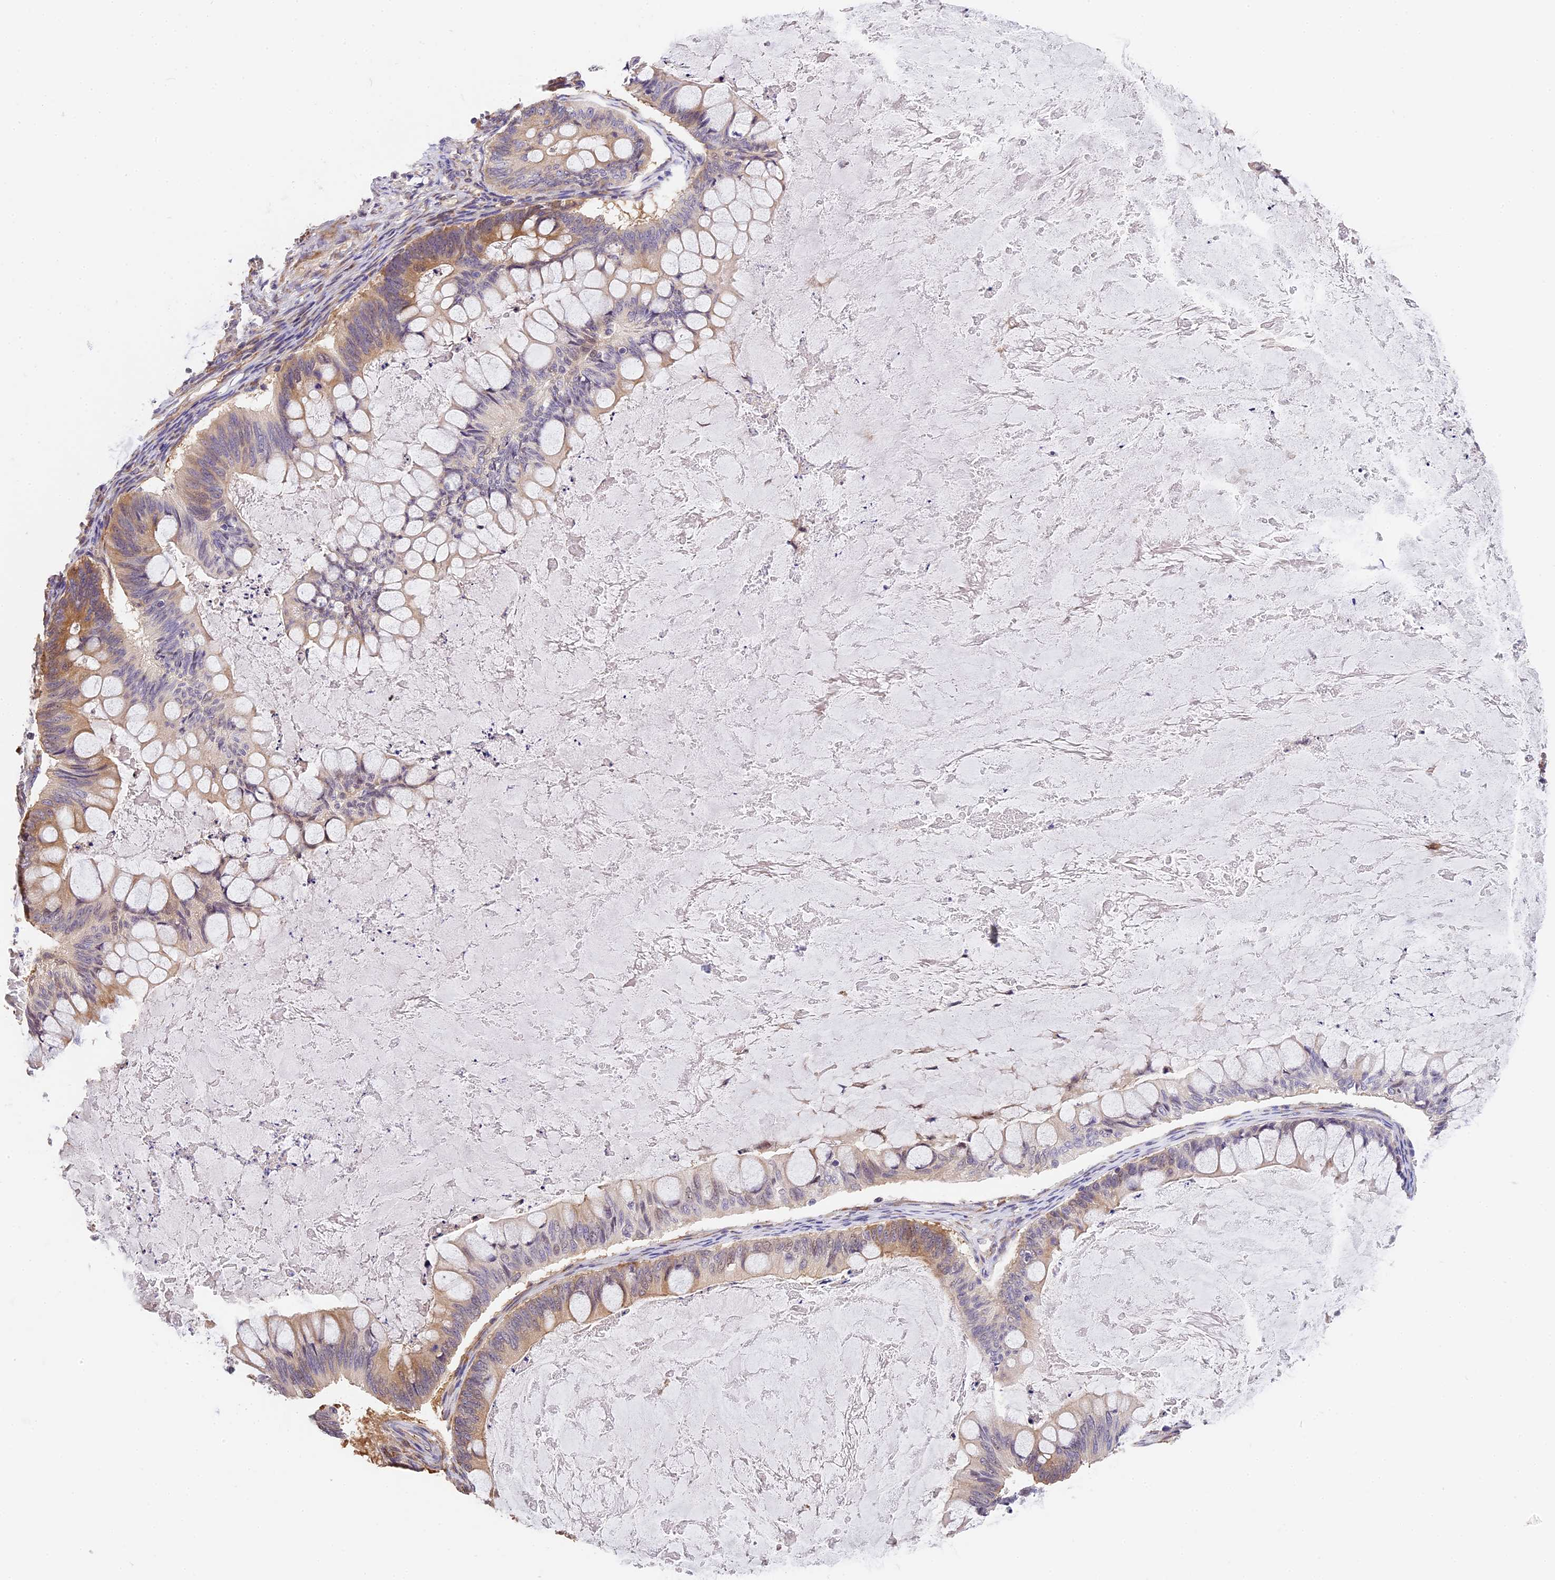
{"staining": {"intensity": "moderate", "quantity": "<25%", "location": "cytoplasmic/membranous"}, "tissue": "ovarian cancer", "cell_type": "Tumor cells", "image_type": "cancer", "snomed": [{"axis": "morphology", "description": "Cystadenocarcinoma, mucinous, NOS"}, {"axis": "topography", "description": "Ovary"}], "caption": "IHC (DAB) staining of ovarian cancer demonstrates moderate cytoplasmic/membranous protein expression in approximately <25% of tumor cells.", "gene": "BSCL2", "patient": {"sex": "female", "age": 61}}